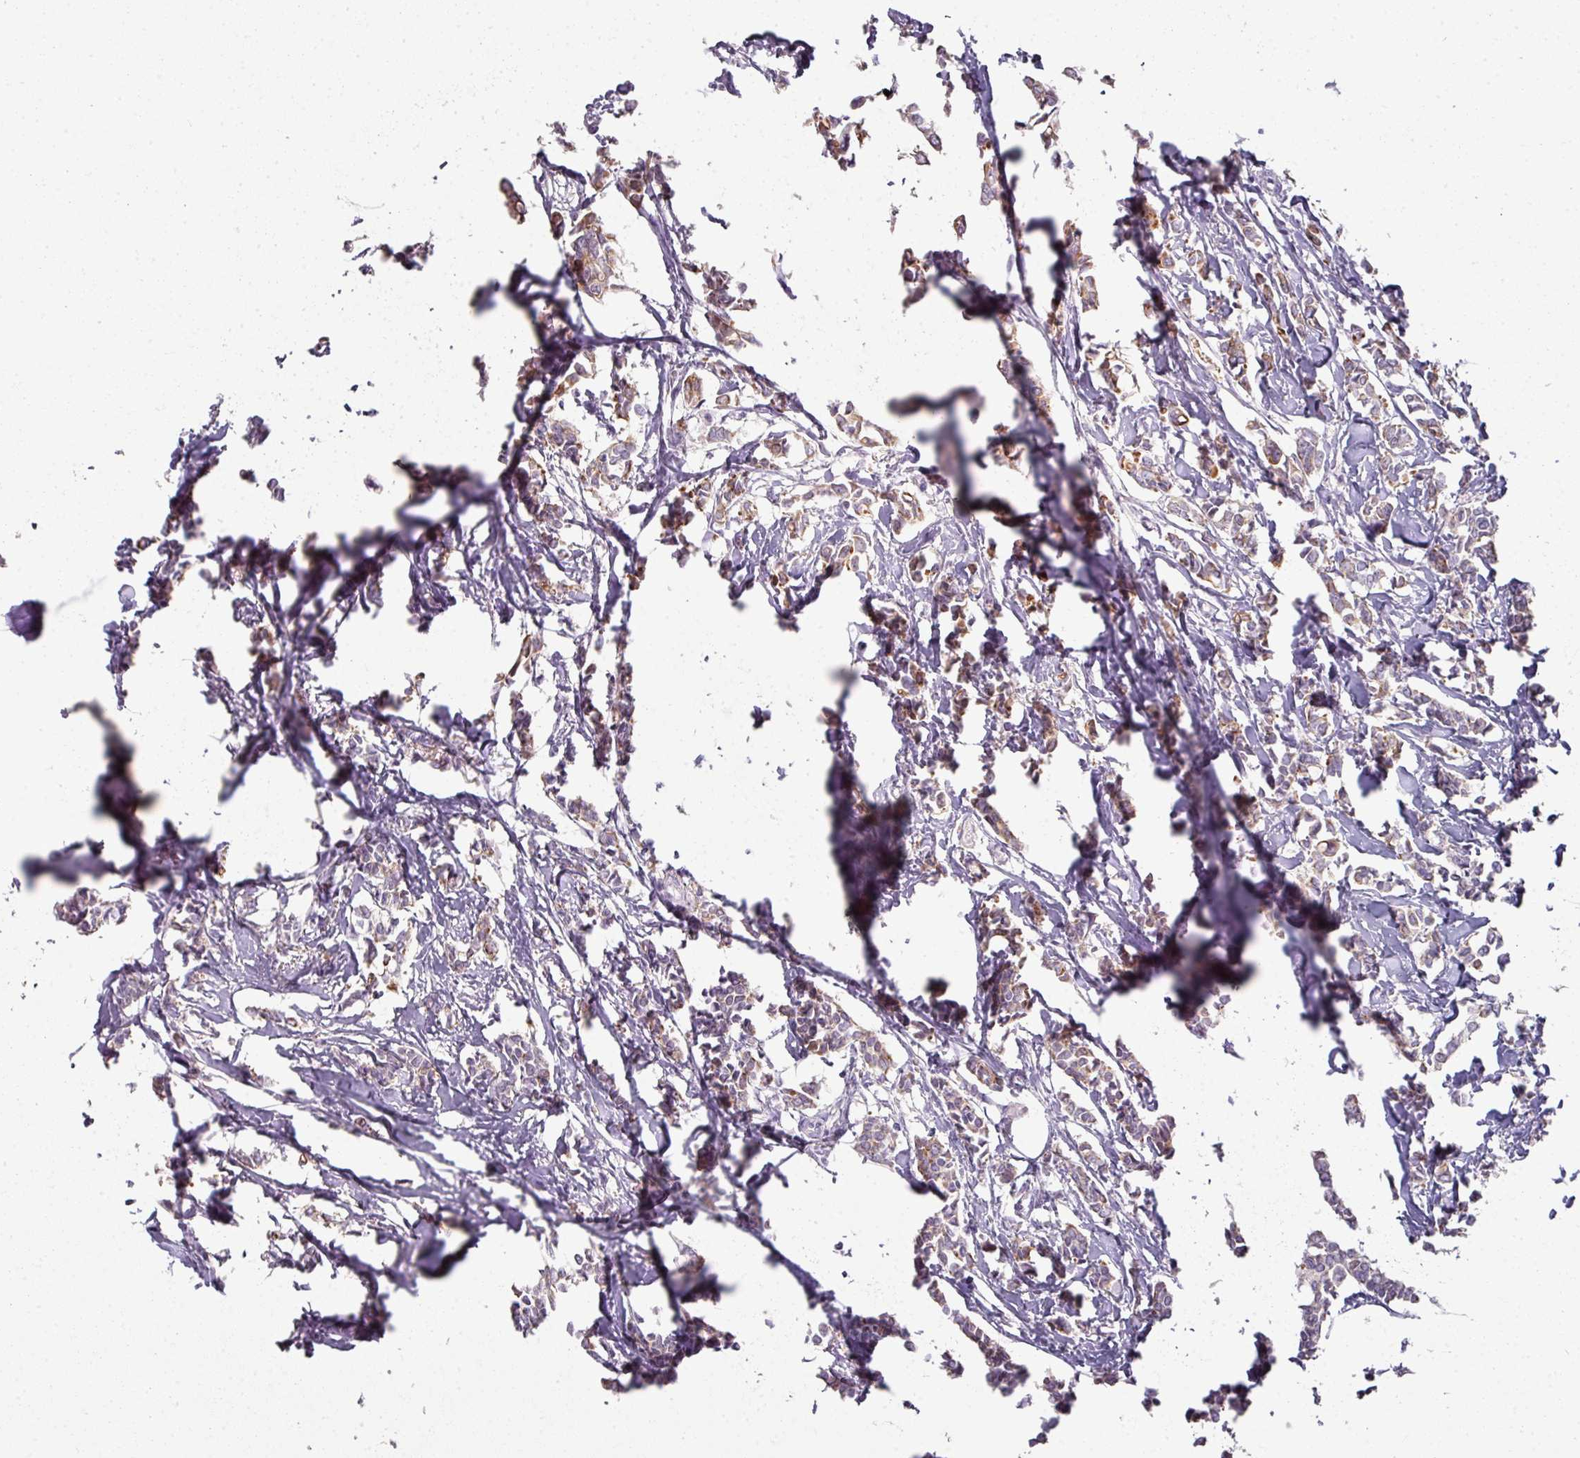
{"staining": {"intensity": "moderate", "quantity": "25%-75%", "location": "cytoplasmic/membranous"}, "tissue": "breast cancer", "cell_type": "Tumor cells", "image_type": "cancer", "snomed": [{"axis": "morphology", "description": "Duct carcinoma"}, {"axis": "topography", "description": "Breast"}], "caption": "Protein staining by immunohistochemistry demonstrates moderate cytoplasmic/membranous expression in about 25%-75% of tumor cells in breast cancer (intraductal carcinoma). The protein is stained brown, and the nuclei are stained in blue (DAB IHC with brightfield microscopy, high magnification).", "gene": "GTF2H3", "patient": {"sex": "female", "age": 41}}